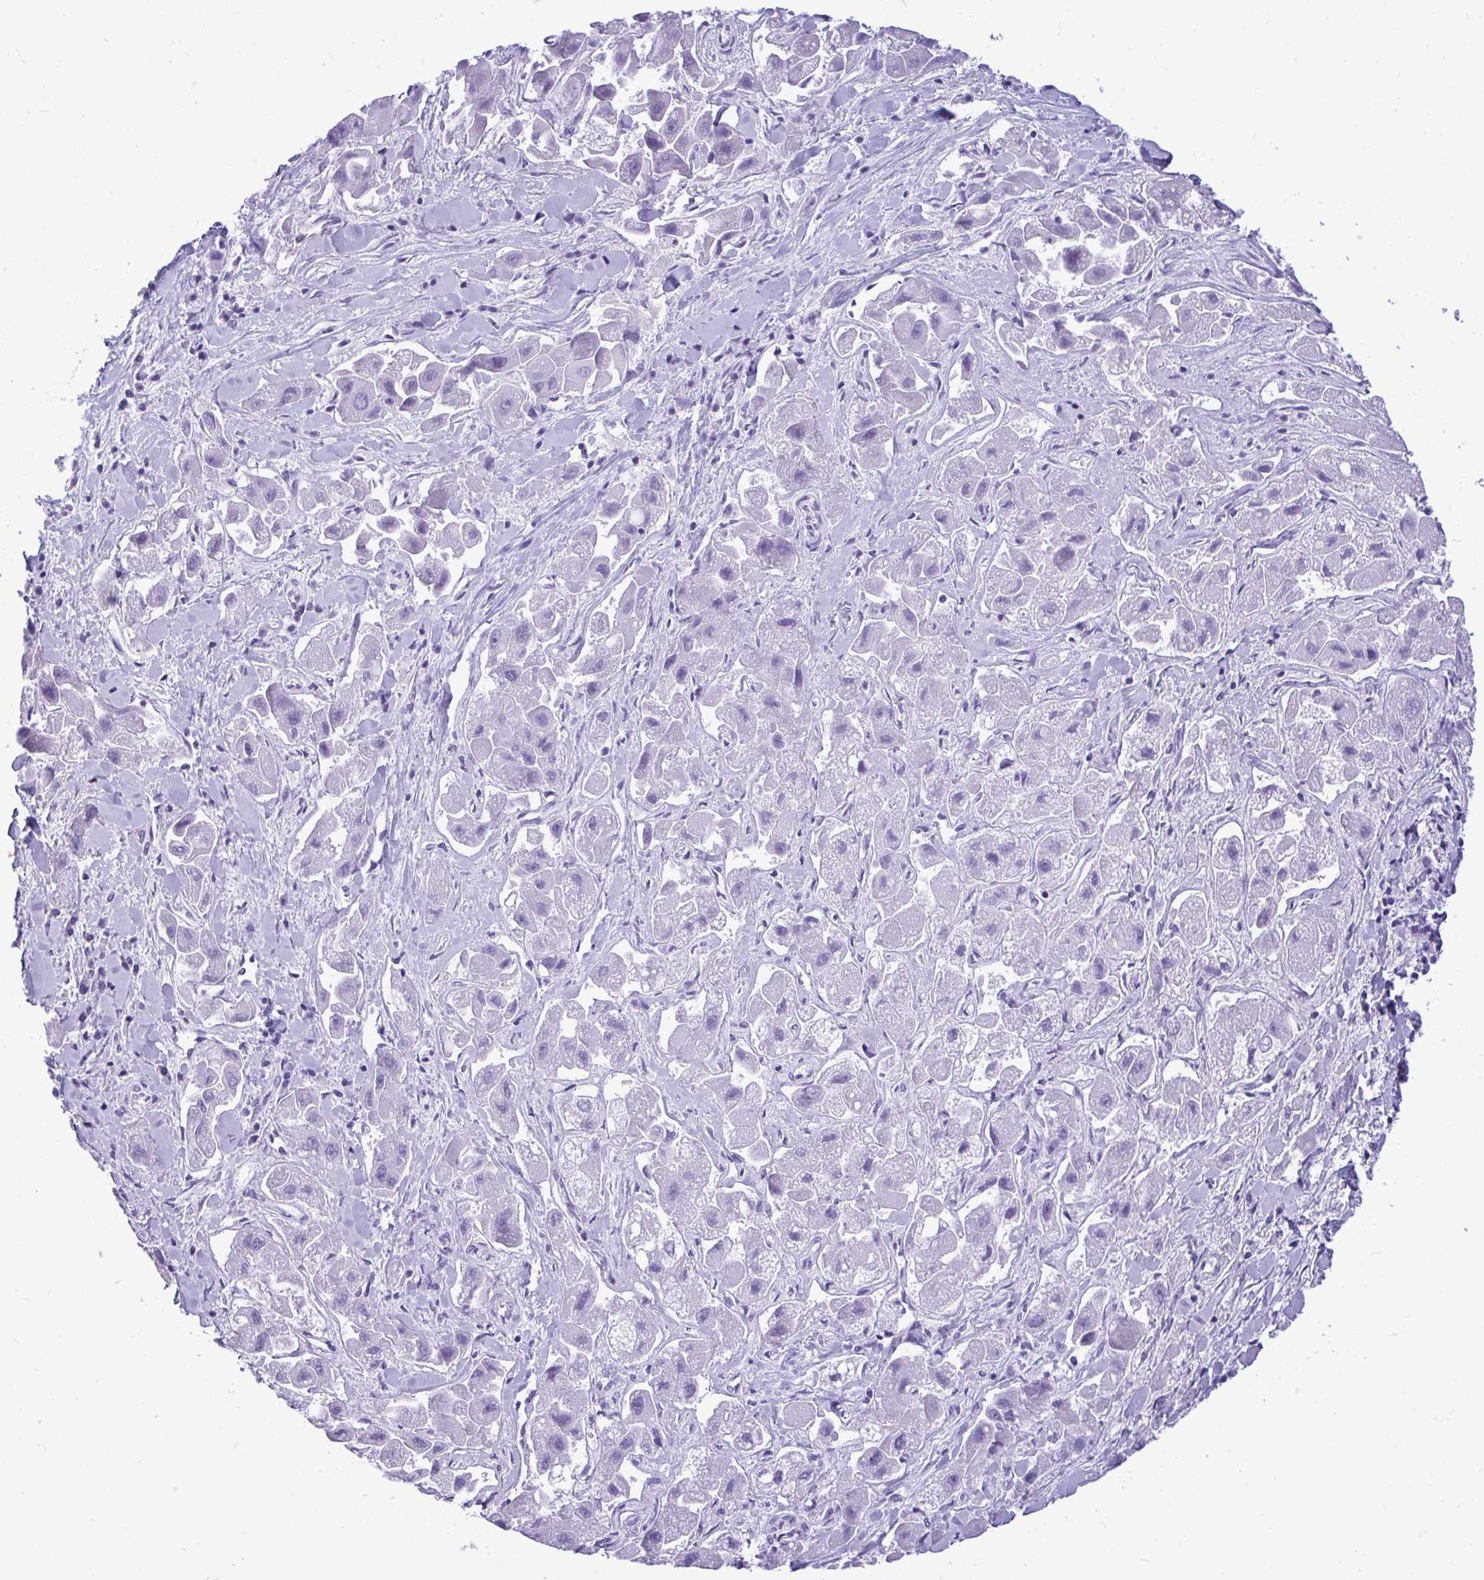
{"staining": {"intensity": "negative", "quantity": "none", "location": "none"}, "tissue": "liver cancer", "cell_type": "Tumor cells", "image_type": "cancer", "snomed": [{"axis": "morphology", "description": "Carcinoma, Hepatocellular, NOS"}, {"axis": "topography", "description": "Liver"}], "caption": "An IHC image of liver cancer is shown. There is no staining in tumor cells of liver cancer. Brightfield microscopy of immunohistochemistry stained with DAB (3,3'-diaminobenzidine) (brown) and hematoxylin (blue), captured at high magnification.", "gene": "PRM2", "patient": {"sex": "male", "age": 24}}